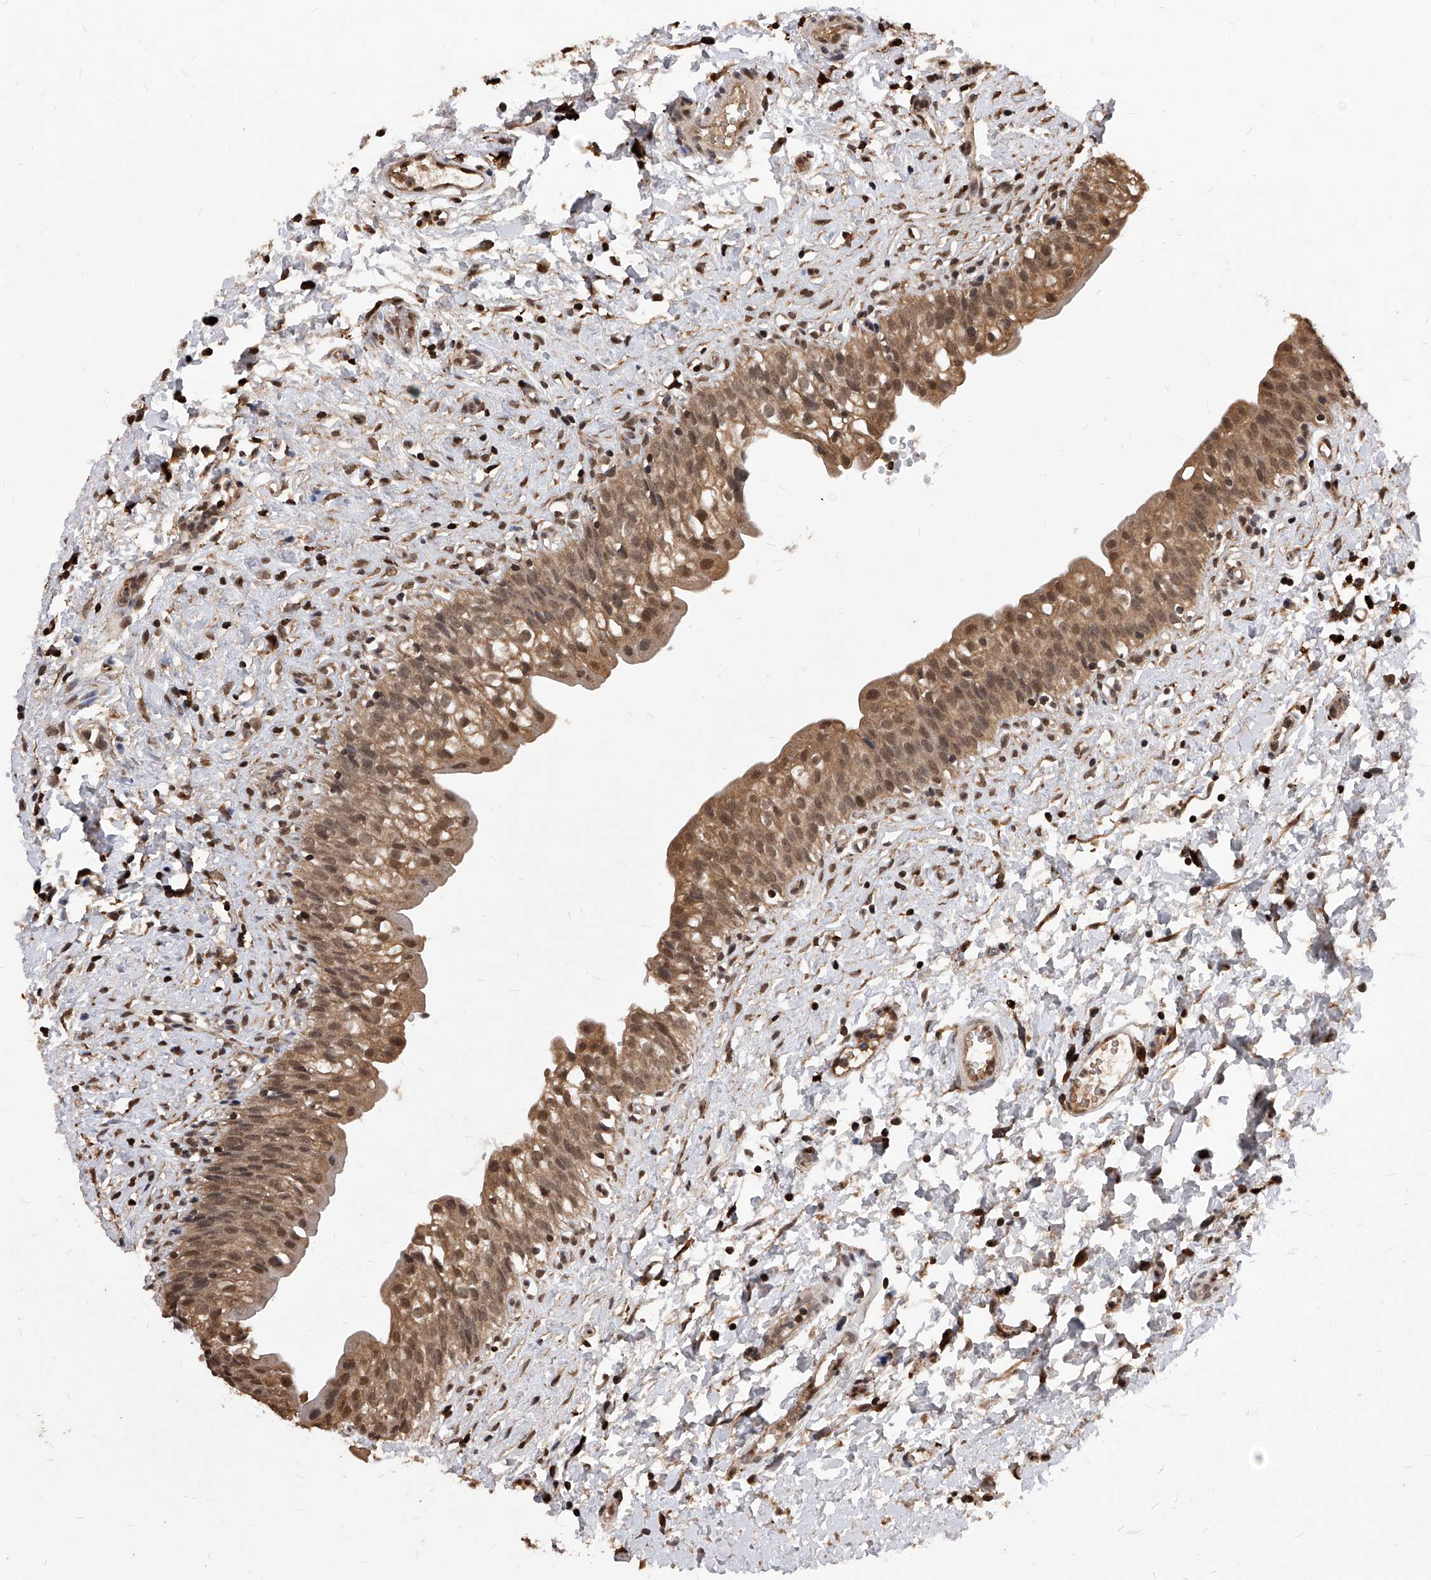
{"staining": {"intensity": "moderate", "quantity": ">75%", "location": "cytoplasmic/membranous,nuclear"}, "tissue": "urinary bladder", "cell_type": "Urothelial cells", "image_type": "normal", "snomed": [{"axis": "morphology", "description": "Normal tissue, NOS"}, {"axis": "topography", "description": "Urinary bladder"}], "caption": "Immunohistochemistry micrograph of unremarkable urinary bladder stained for a protein (brown), which exhibits medium levels of moderate cytoplasmic/membranous,nuclear positivity in approximately >75% of urothelial cells.", "gene": "ID1", "patient": {"sex": "male", "age": 51}}